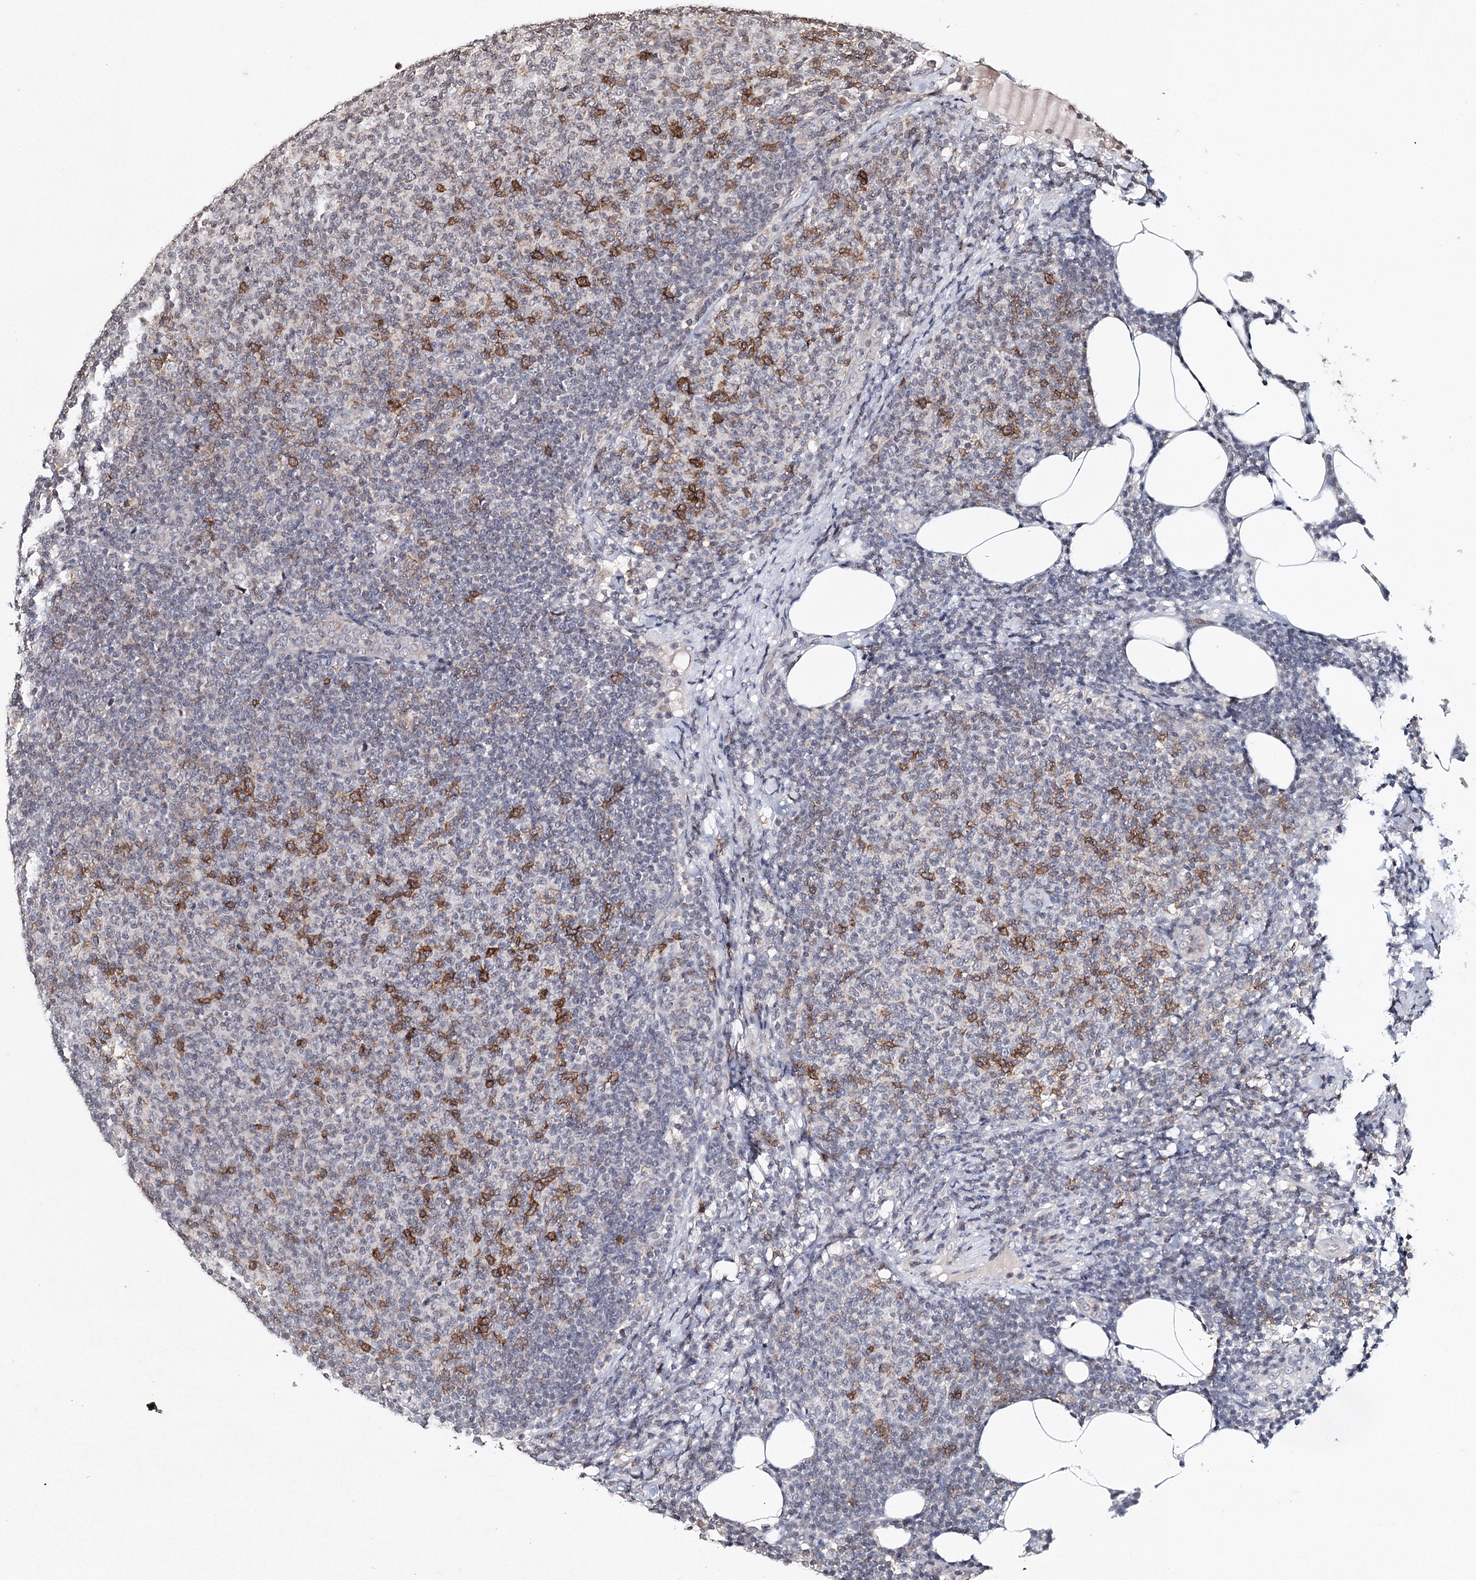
{"staining": {"intensity": "moderate", "quantity": "<25%", "location": "cytoplasmic/membranous"}, "tissue": "lymphoma", "cell_type": "Tumor cells", "image_type": "cancer", "snomed": [{"axis": "morphology", "description": "Malignant lymphoma, non-Hodgkin's type, Low grade"}, {"axis": "topography", "description": "Lymph node"}], "caption": "IHC (DAB (3,3'-diaminobenzidine)) staining of lymphoma shows moderate cytoplasmic/membranous protein expression in approximately <25% of tumor cells.", "gene": "ICOS", "patient": {"sex": "male", "age": 66}}